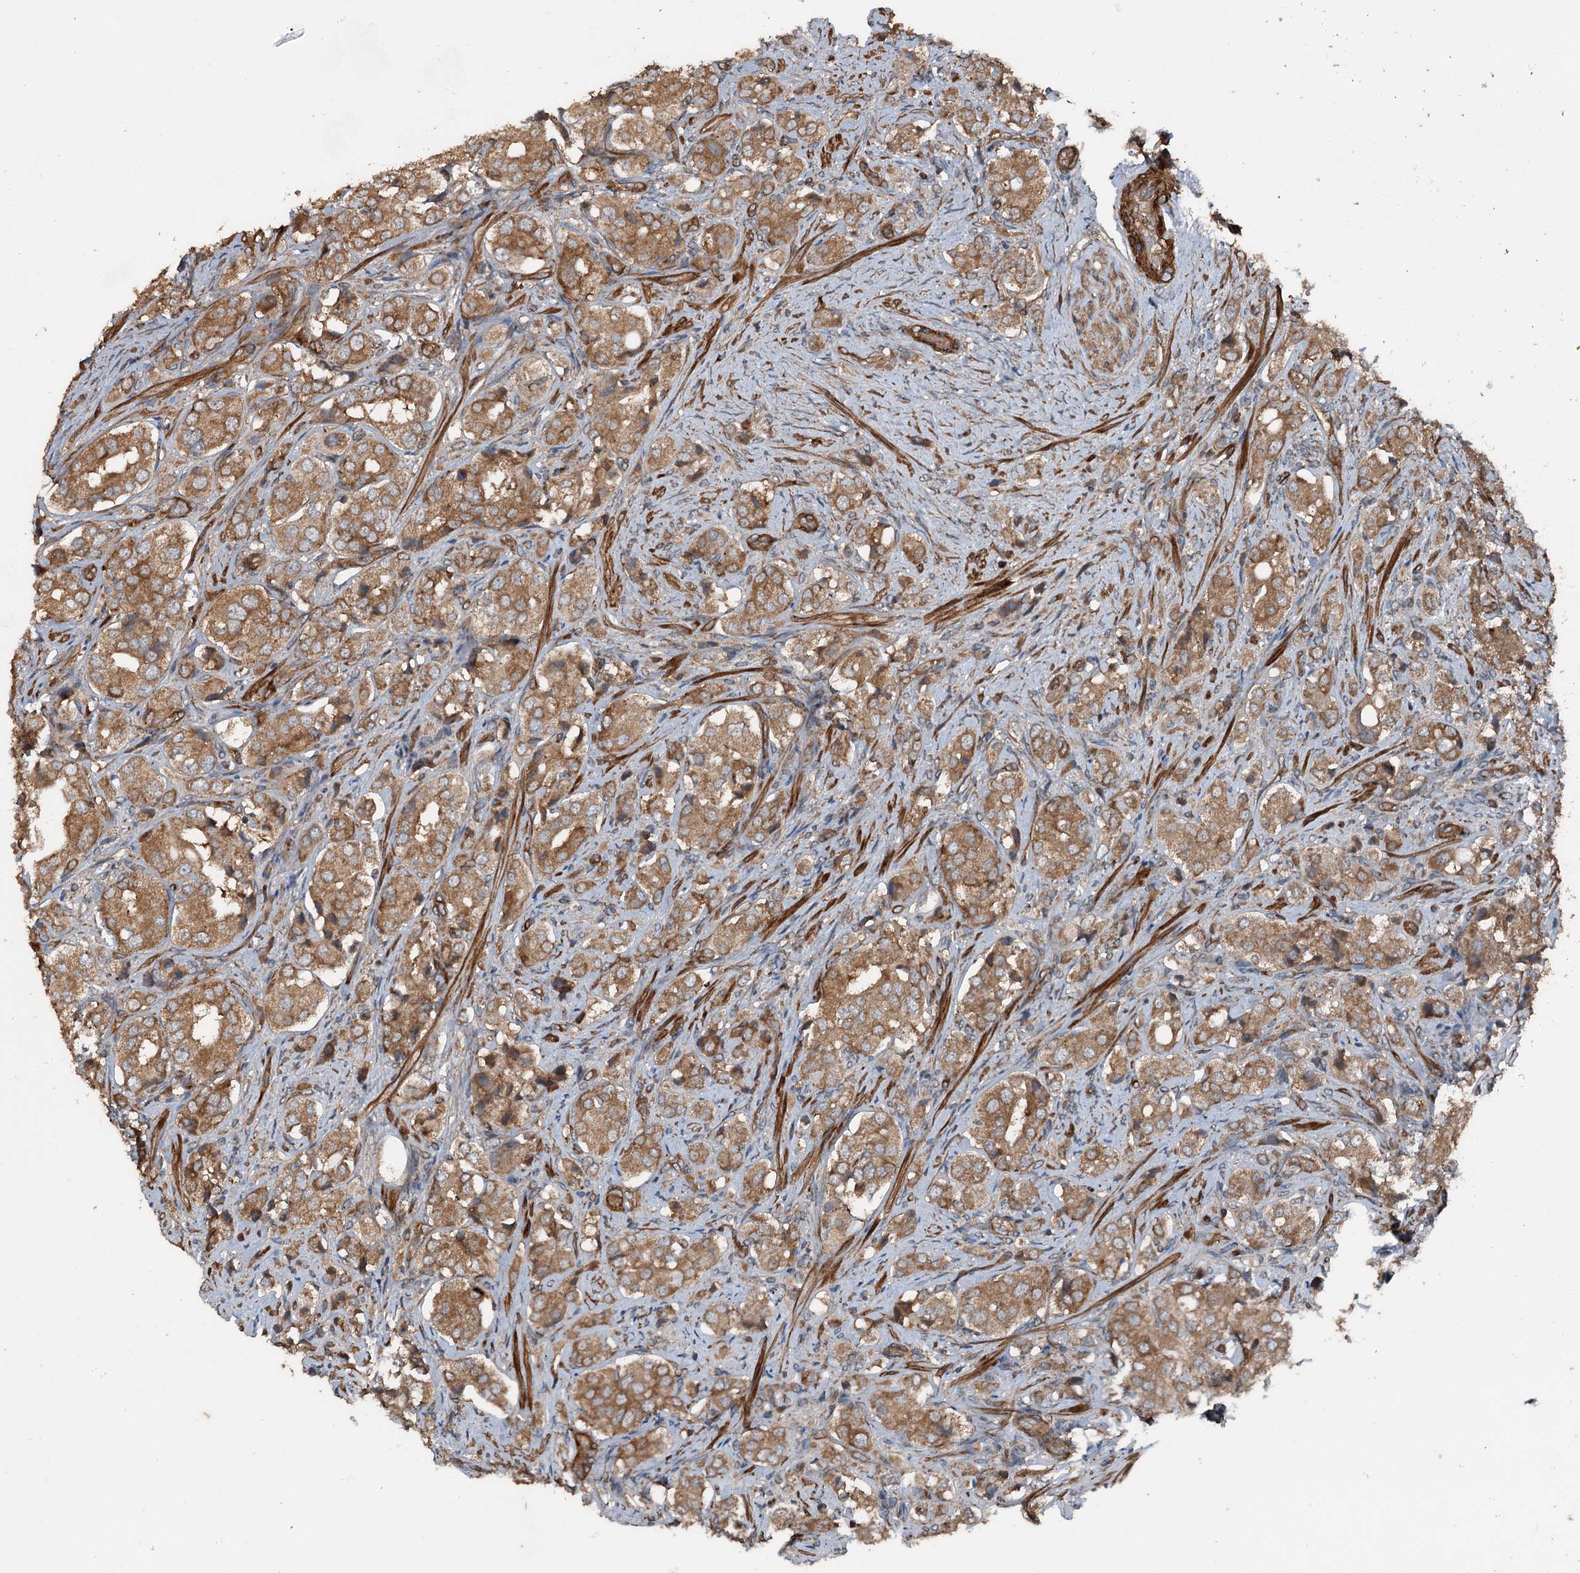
{"staining": {"intensity": "moderate", "quantity": ">75%", "location": "cytoplasmic/membranous"}, "tissue": "prostate cancer", "cell_type": "Tumor cells", "image_type": "cancer", "snomed": [{"axis": "morphology", "description": "Adenocarcinoma, High grade"}, {"axis": "topography", "description": "Prostate"}], "caption": "Immunohistochemical staining of human prostate cancer (adenocarcinoma (high-grade)) reveals medium levels of moderate cytoplasmic/membranous positivity in approximately >75% of tumor cells.", "gene": "RNF214", "patient": {"sex": "male", "age": 65}}